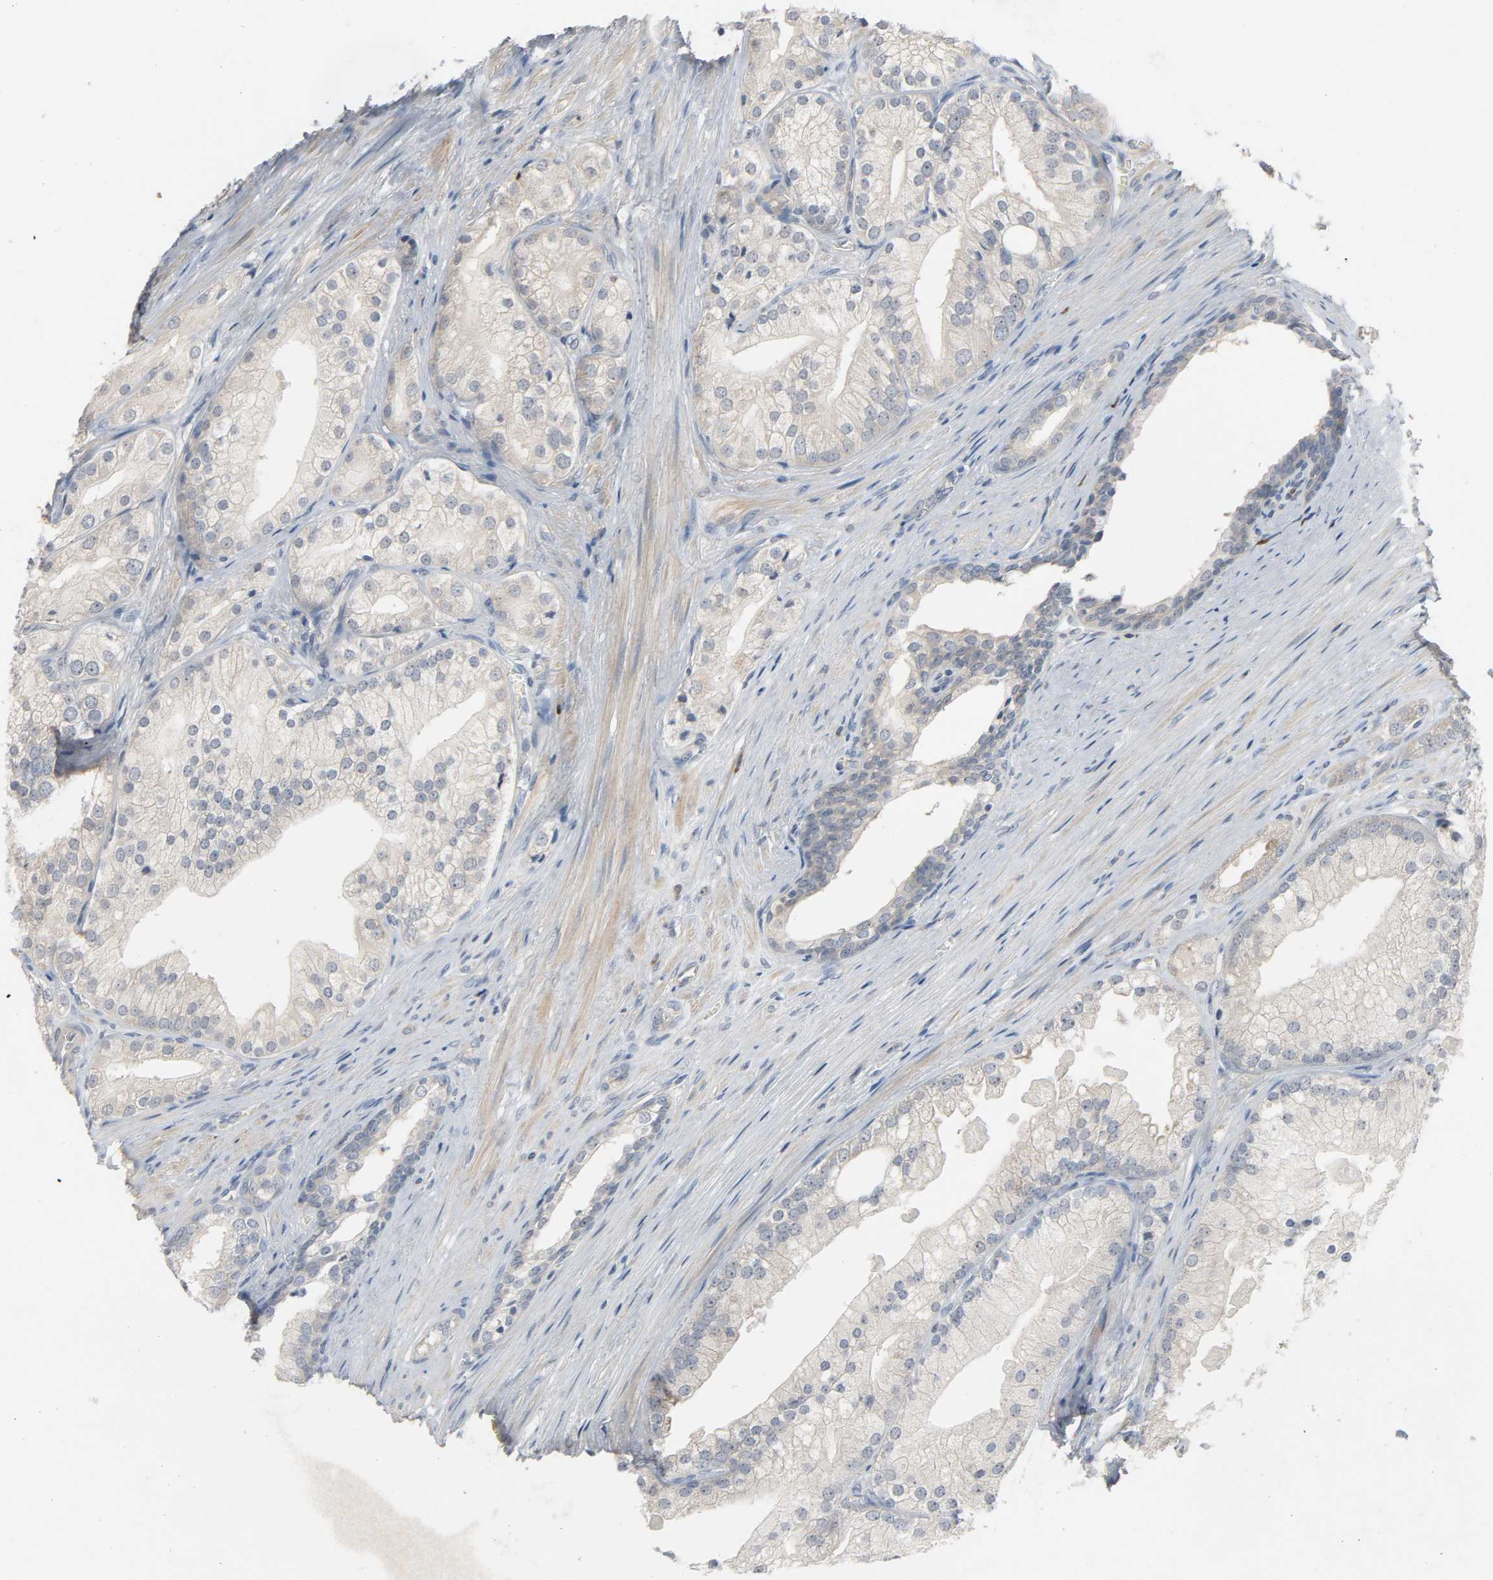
{"staining": {"intensity": "weak", "quantity": "<25%", "location": "cytoplasmic/membranous"}, "tissue": "prostate cancer", "cell_type": "Tumor cells", "image_type": "cancer", "snomed": [{"axis": "morphology", "description": "Adenocarcinoma, Low grade"}, {"axis": "topography", "description": "Prostate"}], "caption": "The image exhibits no staining of tumor cells in prostate adenocarcinoma (low-grade).", "gene": "CD4", "patient": {"sex": "male", "age": 69}}